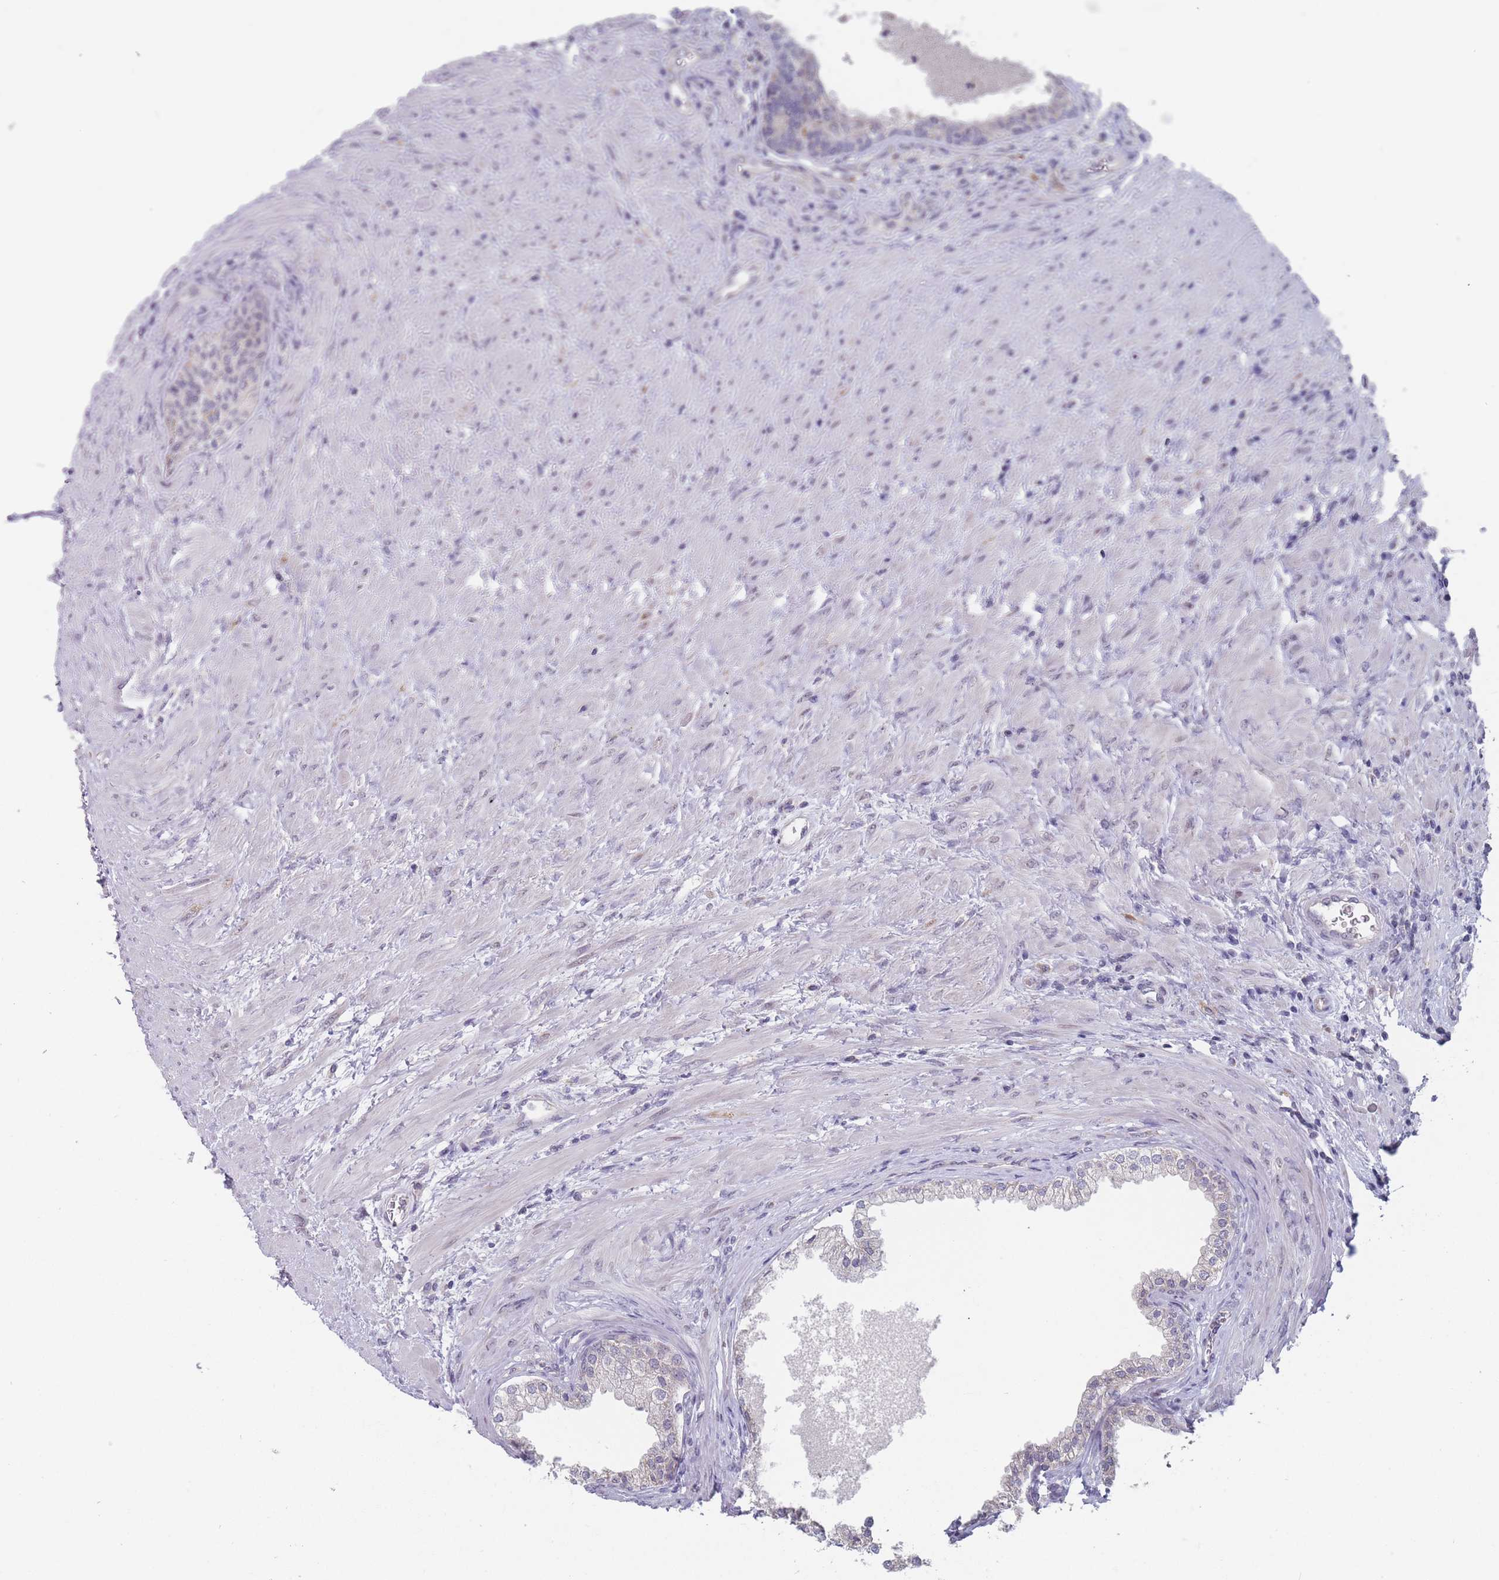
{"staining": {"intensity": "weak", "quantity": "<25%", "location": "cytoplasmic/membranous"}, "tissue": "prostate", "cell_type": "Glandular cells", "image_type": "normal", "snomed": [{"axis": "morphology", "description": "Normal tissue, NOS"}, {"axis": "topography", "description": "Prostate"}], "caption": "Immunohistochemistry (IHC) histopathology image of benign prostate stained for a protein (brown), which shows no expression in glandular cells. (Brightfield microscopy of DAB (3,3'-diaminobenzidine) immunohistochemistry at high magnification).", "gene": "PEX7", "patient": {"sex": "male", "age": 76}}